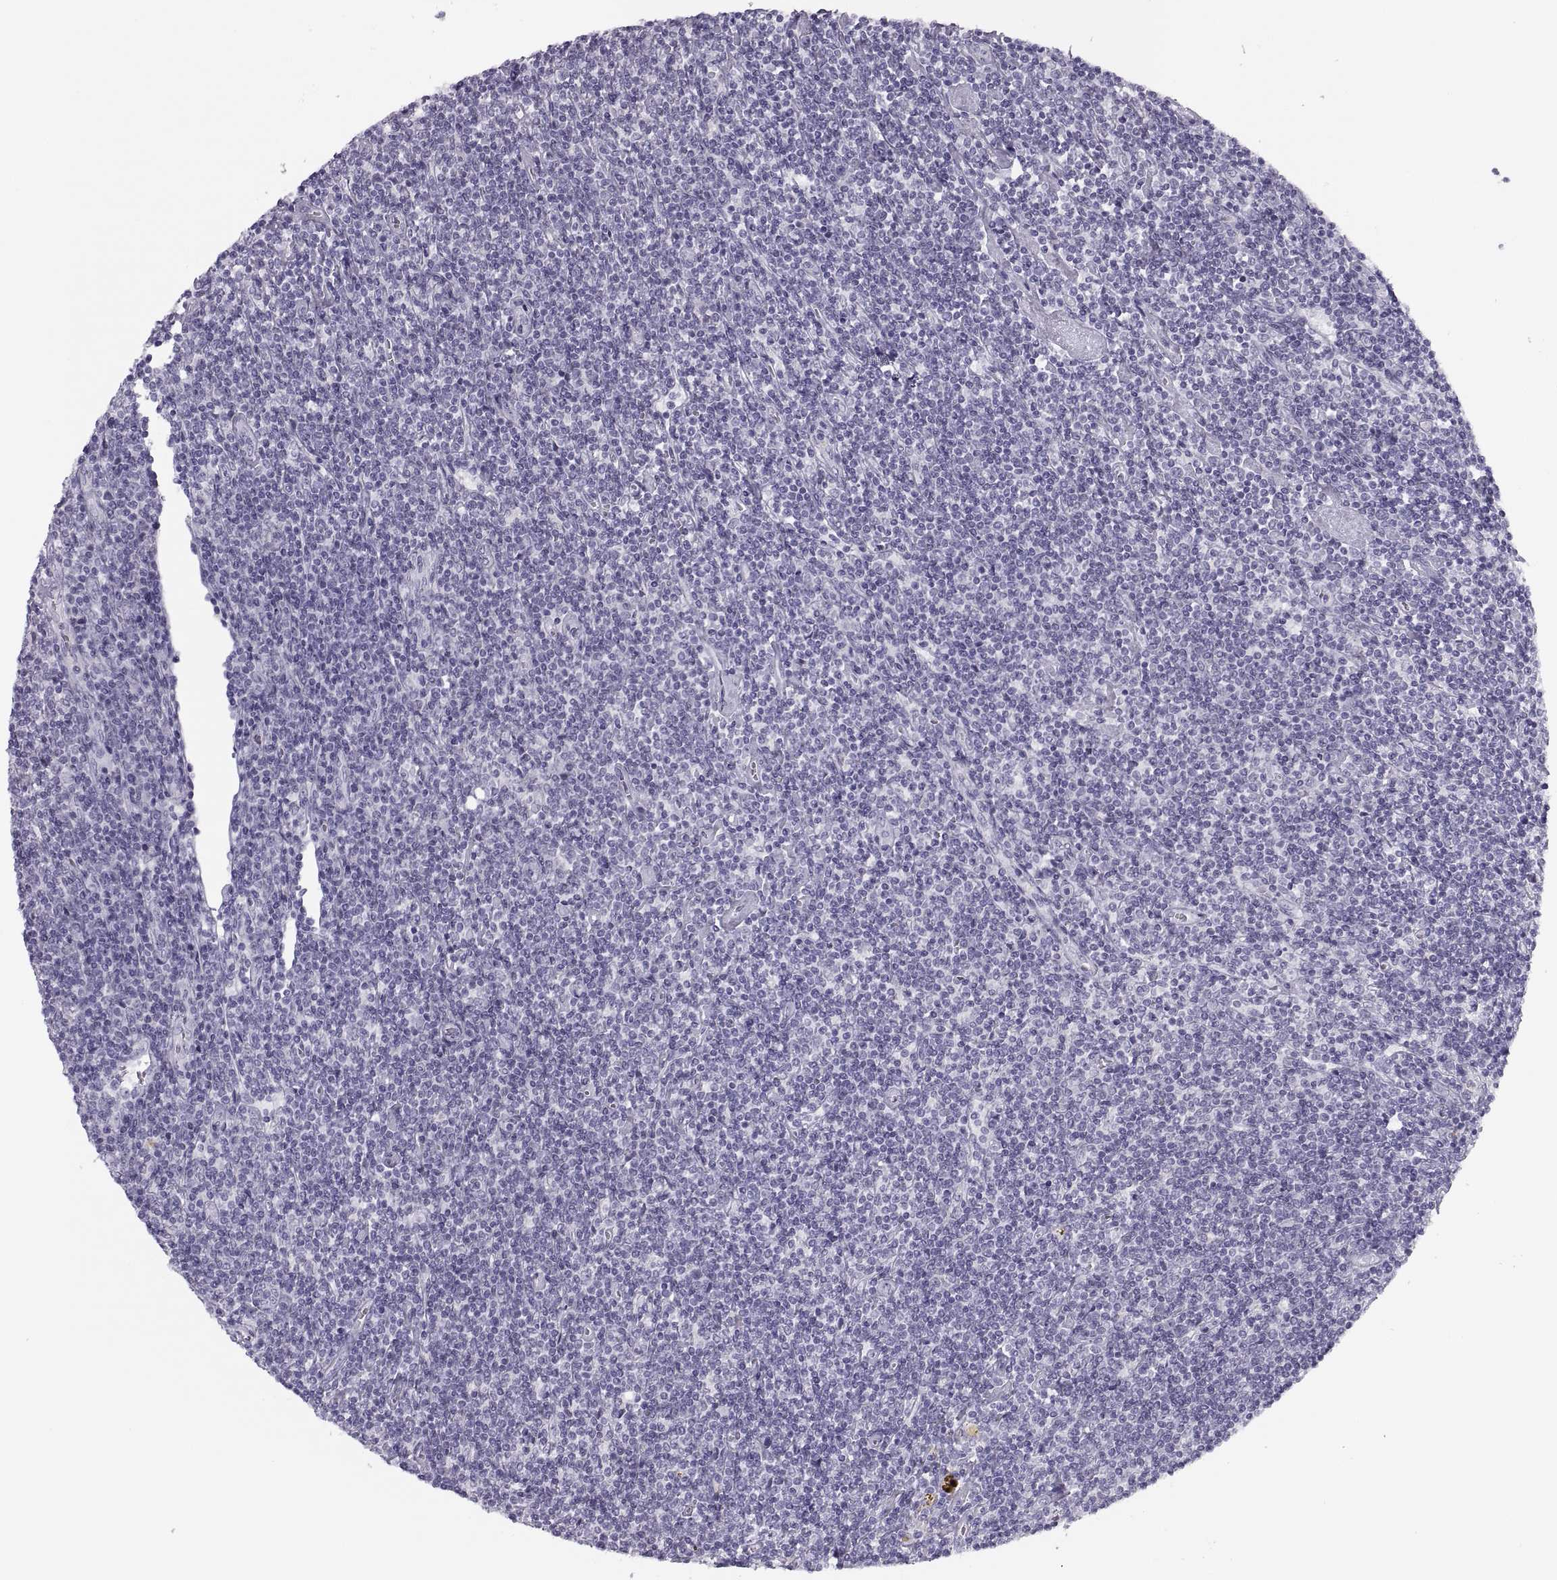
{"staining": {"intensity": "negative", "quantity": "none", "location": "none"}, "tissue": "lymphoma", "cell_type": "Tumor cells", "image_type": "cancer", "snomed": [{"axis": "morphology", "description": "Hodgkin's disease, NOS"}, {"axis": "topography", "description": "Lymph node"}], "caption": "DAB (3,3'-diaminobenzidine) immunohistochemical staining of Hodgkin's disease shows no significant staining in tumor cells.", "gene": "C3orf22", "patient": {"sex": "male", "age": 40}}